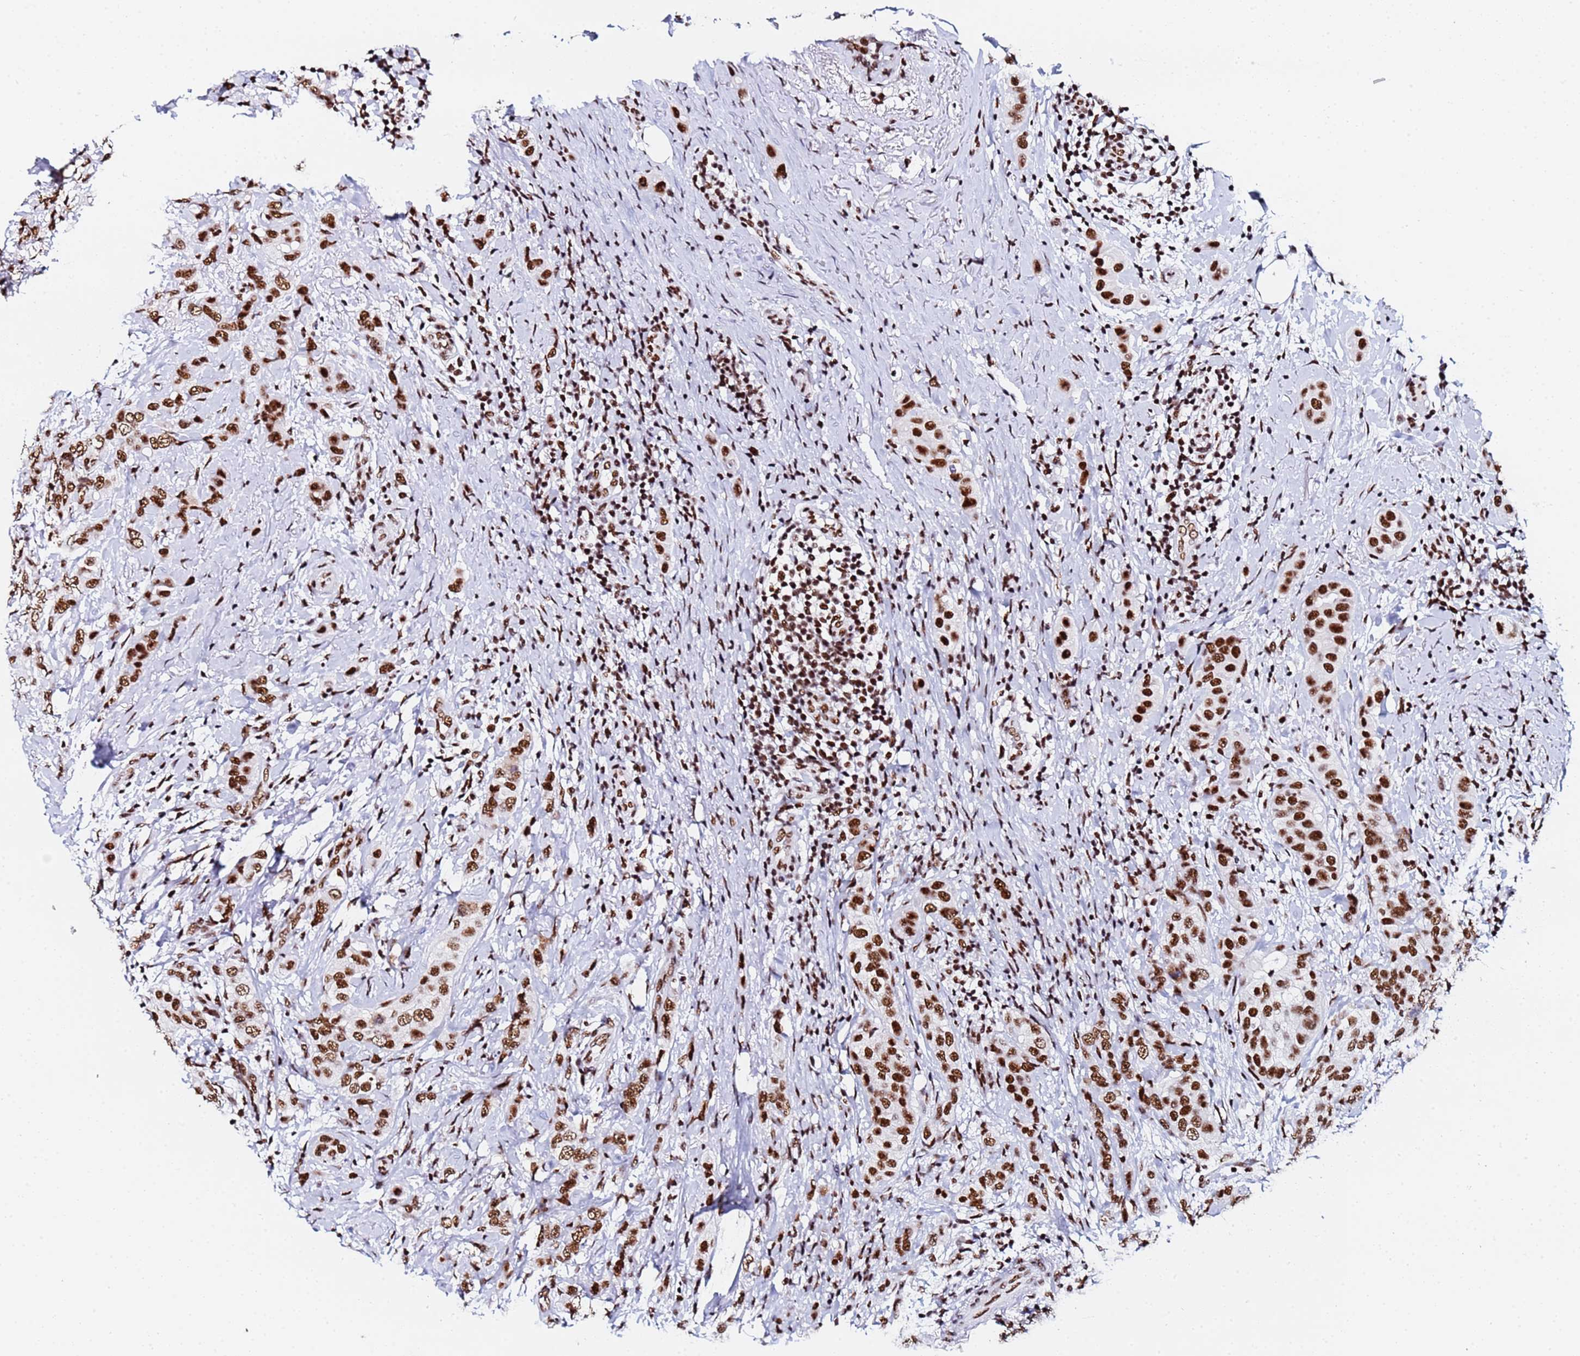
{"staining": {"intensity": "strong", "quantity": ">75%", "location": "nuclear"}, "tissue": "breast cancer", "cell_type": "Tumor cells", "image_type": "cancer", "snomed": [{"axis": "morphology", "description": "Lobular carcinoma"}, {"axis": "topography", "description": "Breast"}], "caption": "DAB (3,3'-diaminobenzidine) immunohistochemical staining of lobular carcinoma (breast) shows strong nuclear protein positivity in approximately >75% of tumor cells.", "gene": "SNRPA1", "patient": {"sex": "female", "age": 51}}